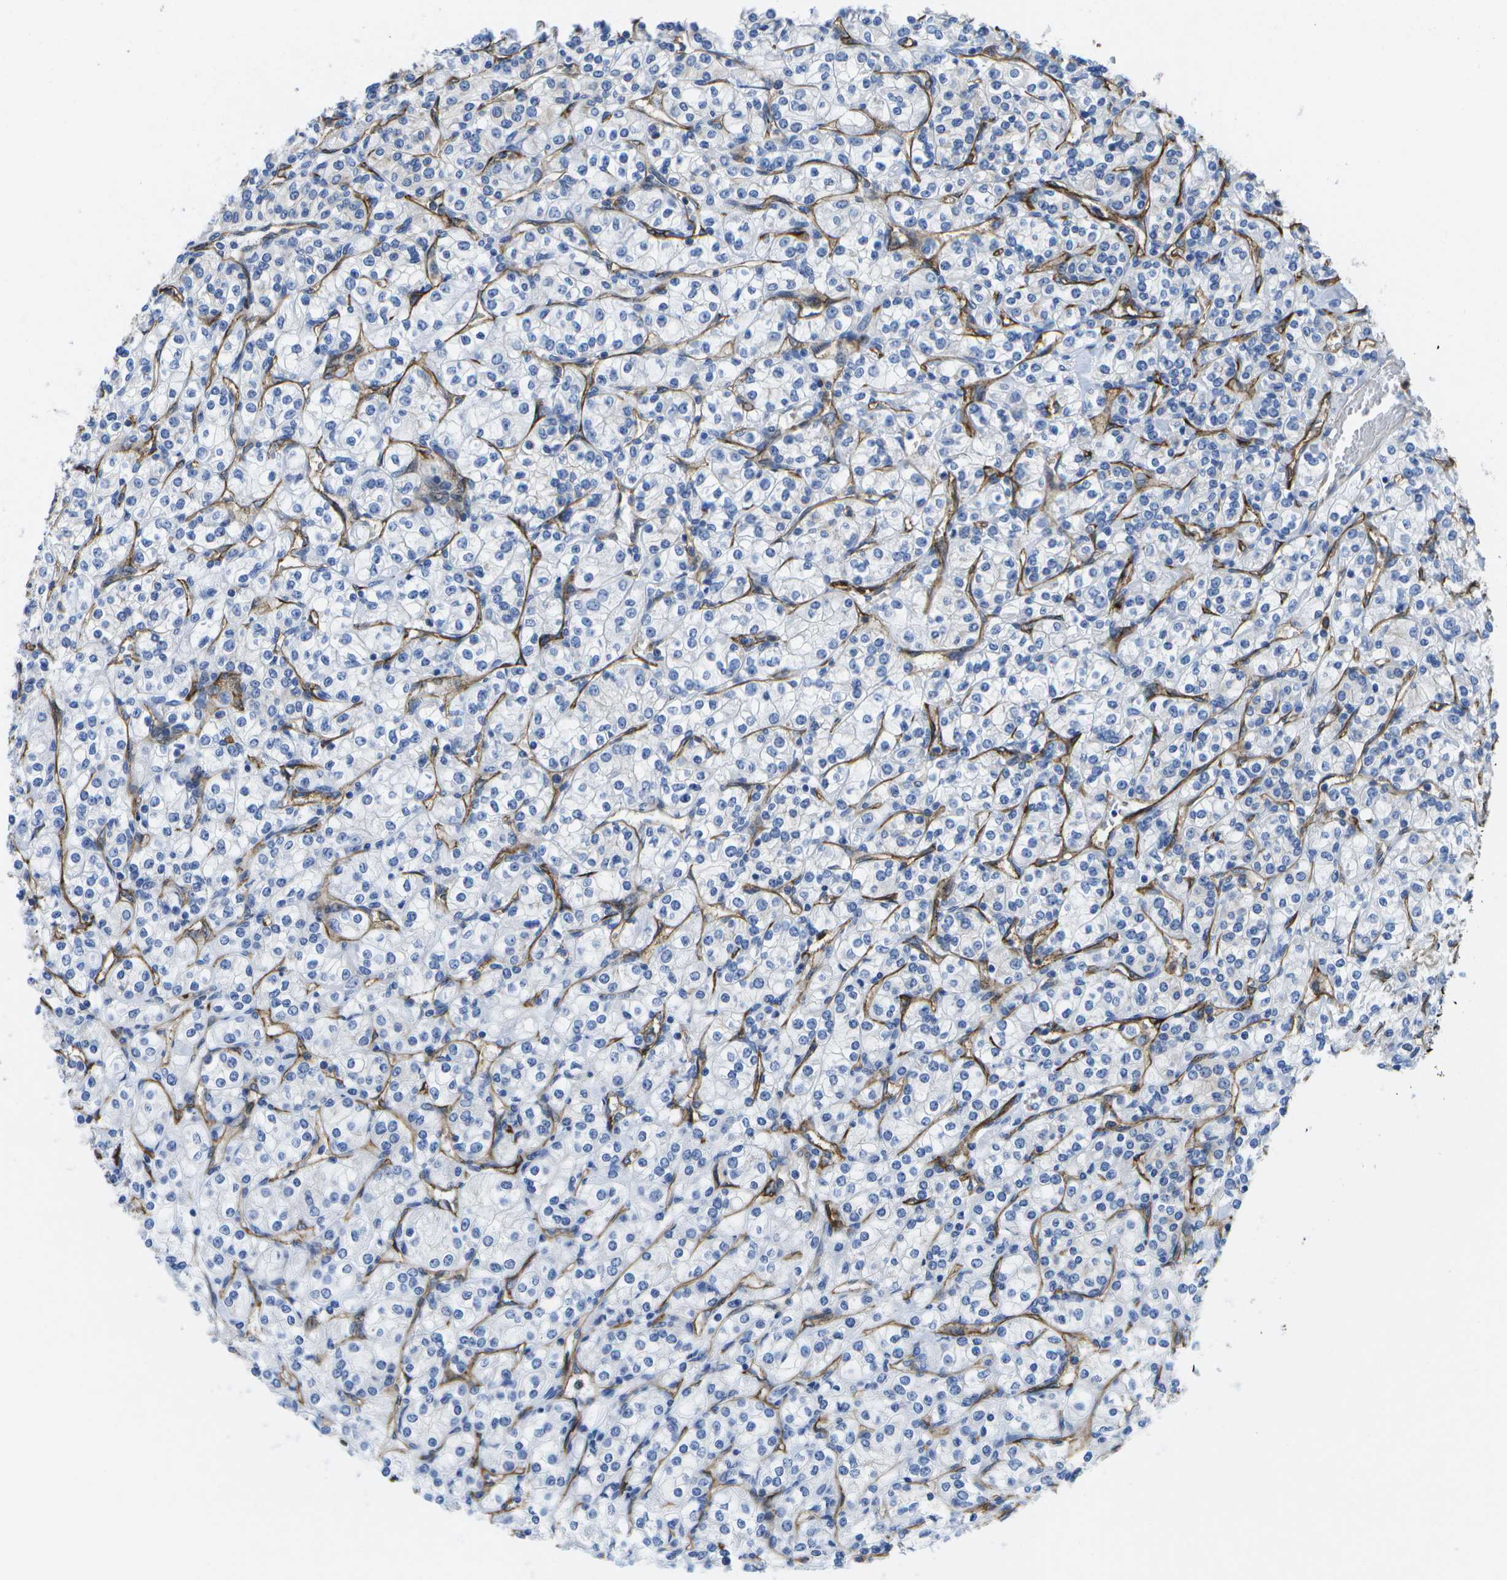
{"staining": {"intensity": "negative", "quantity": "none", "location": "none"}, "tissue": "renal cancer", "cell_type": "Tumor cells", "image_type": "cancer", "snomed": [{"axis": "morphology", "description": "Adenocarcinoma, NOS"}, {"axis": "topography", "description": "Kidney"}], "caption": "IHC of human adenocarcinoma (renal) exhibits no staining in tumor cells. (DAB IHC with hematoxylin counter stain).", "gene": "DYSF", "patient": {"sex": "male", "age": 77}}